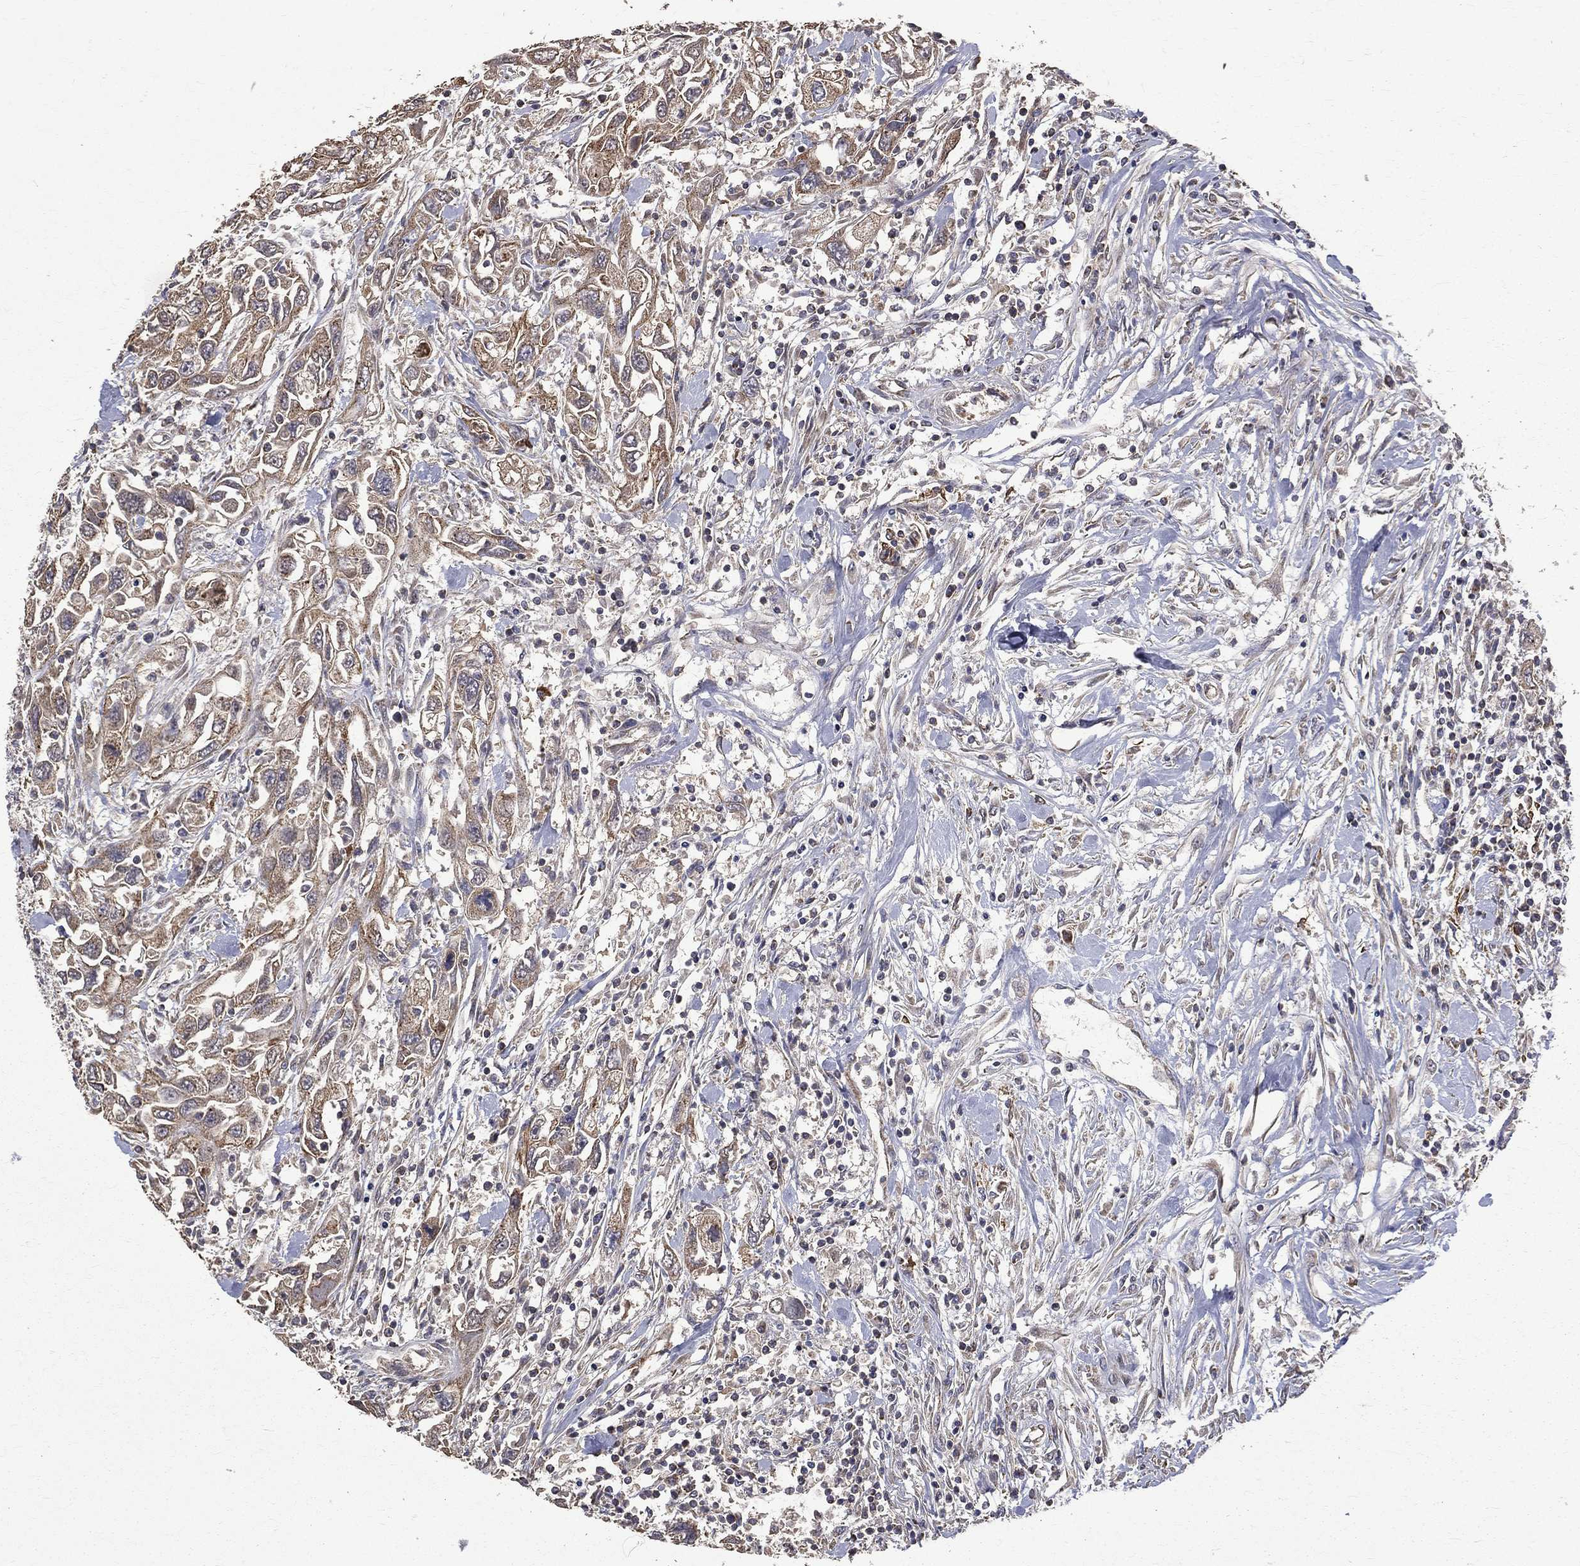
{"staining": {"intensity": "weak", "quantity": ">75%", "location": "cytoplasmic/membranous"}, "tissue": "urothelial cancer", "cell_type": "Tumor cells", "image_type": "cancer", "snomed": [{"axis": "morphology", "description": "Urothelial carcinoma, High grade"}, {"axis": "topography", "description": "Urinary bladder"}], "caption": "Immunohistochemical staining of human urothelial cancer displays low levels of weak cytoplasmic/membranous protein expression in about >75% of tumor cells.", "gene": "RPGR", "patient": {"sex": "male", "age": 76}}